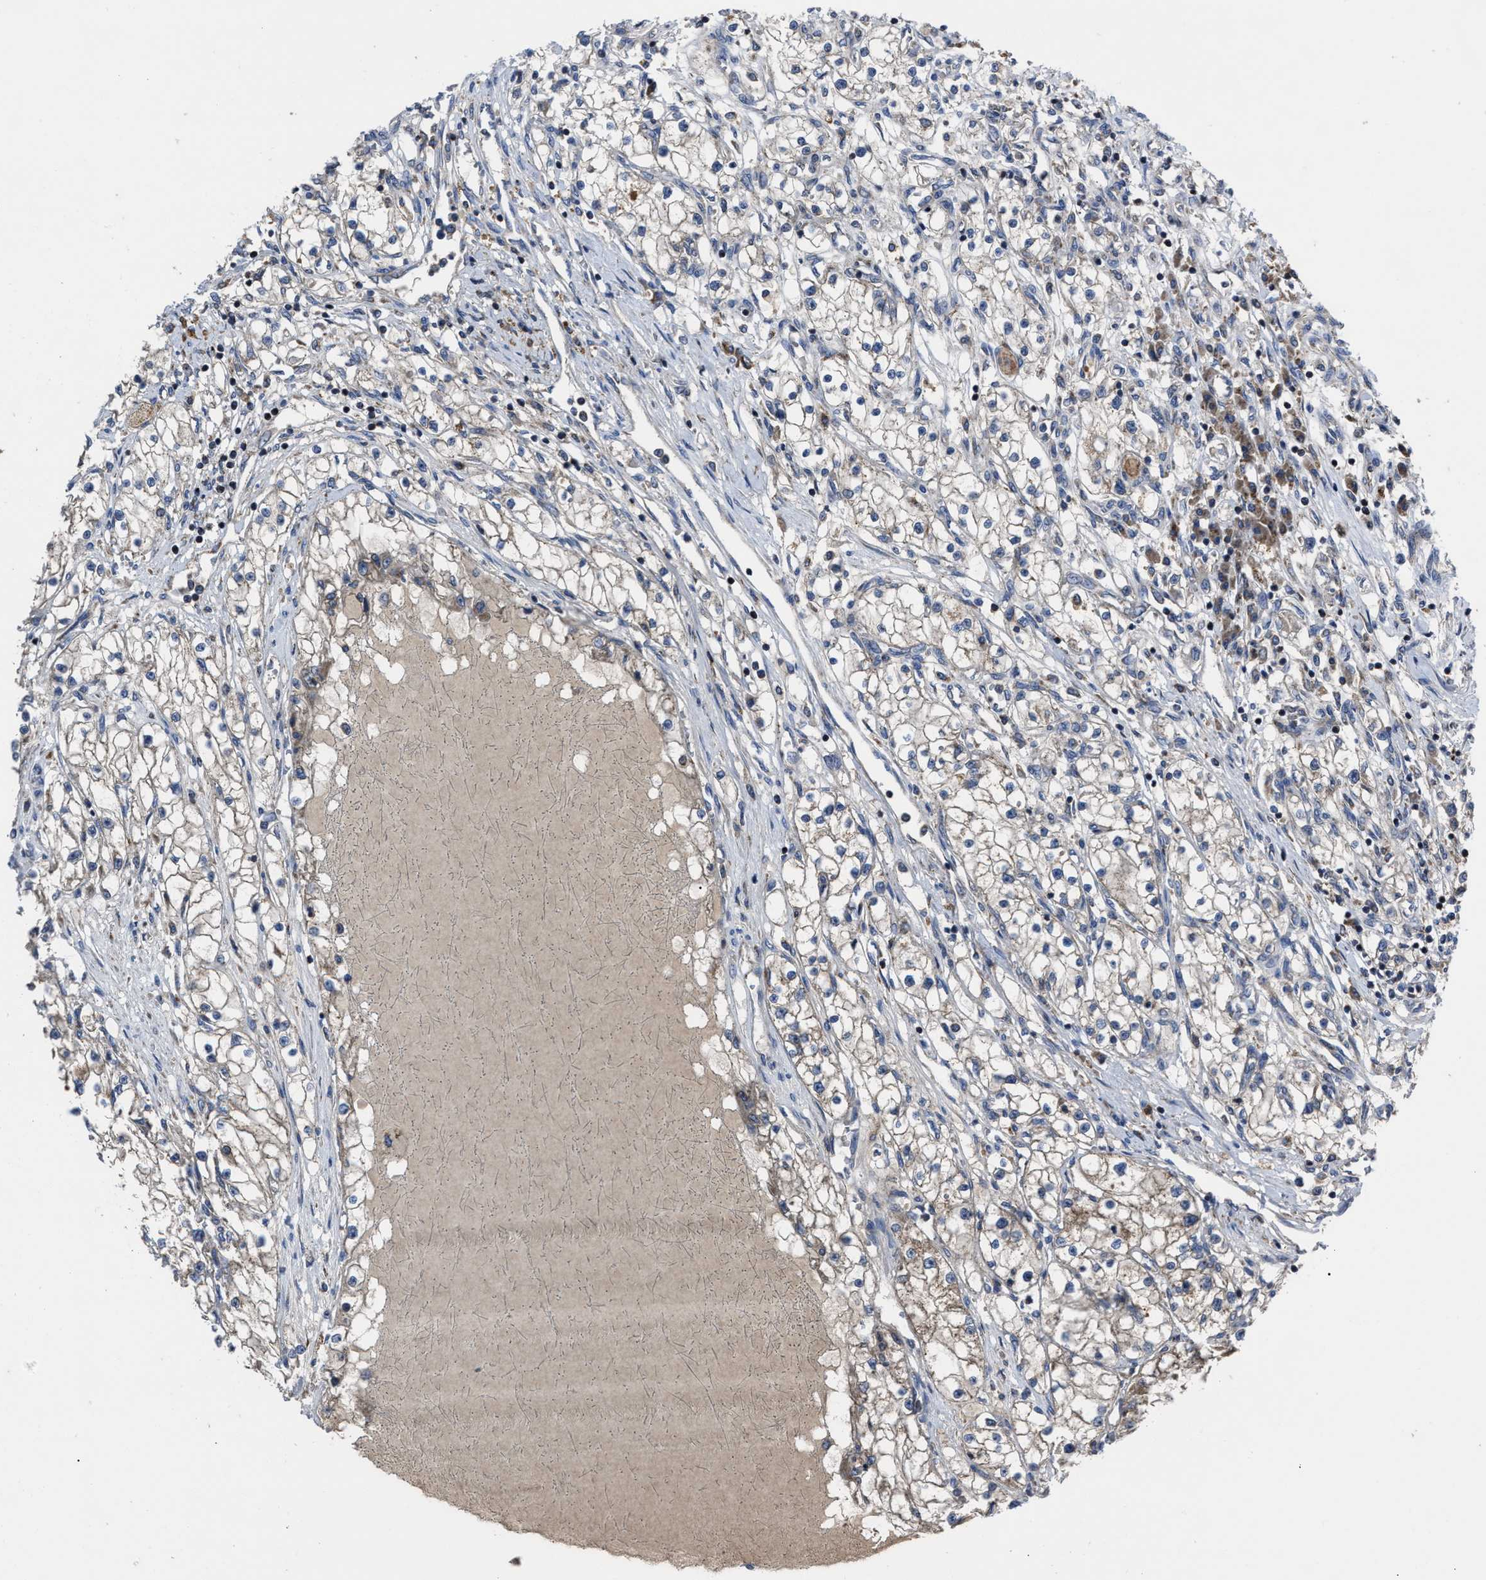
{"staining": {"intensity": "moderate", "quantity": "<25%", "location": "cytoplasmic/membranous"}, "tissue": "renal cancer", "cell_type": "Tumor cells", "image_type": "cancer", "snomed": [{"axis": "morphology", "description": "Adenocarcinoma, NOS"}, {"axis": "topography", "description": "Kidney"}], "caption": "An image showing moderate cytoplasmic/membranous positivity in about <25% of tumor cells in renal cancer (adenocarcinoma), as visualized by brown immunohistochemical staining.", "gene": "PASK", "patient": {"sex": "male", "age": 68}}